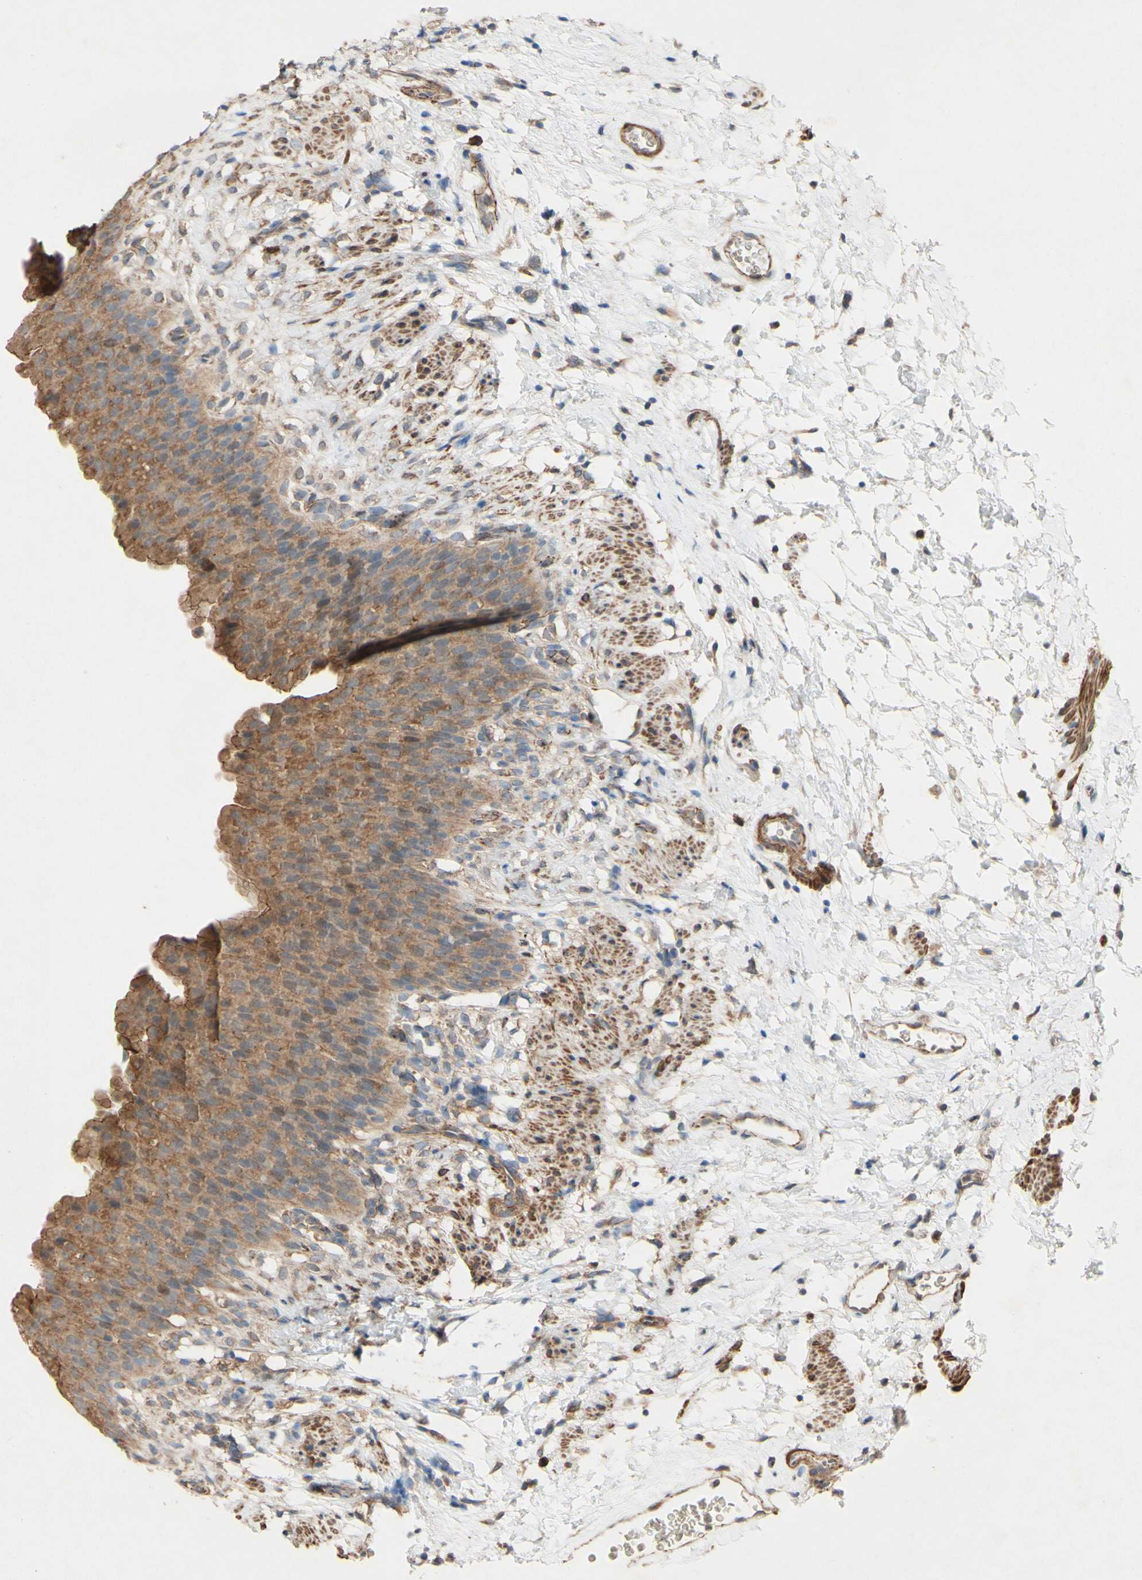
{"staining": {"intensity": "moderate", "quantity": ">75%", "location": "cytoplasmic/membranous,nuclear"}, "tissue": "urinary bladder", "cell_type": "Urothelial cells", "image_type": "normal", "snomed": [{"axis": "morphology", "description": "Normal tissue, NOS"}, {"axis": "topography", "description": "Urinary bladder"}], "caption": "The immunohistochemical stain shows moderate cytoplasmic/membranous,nuclear expression in urothelial cells of normal urinary bladder.", "gene": "PDGFB", "patient": {"sex": "female", "age": 79}}